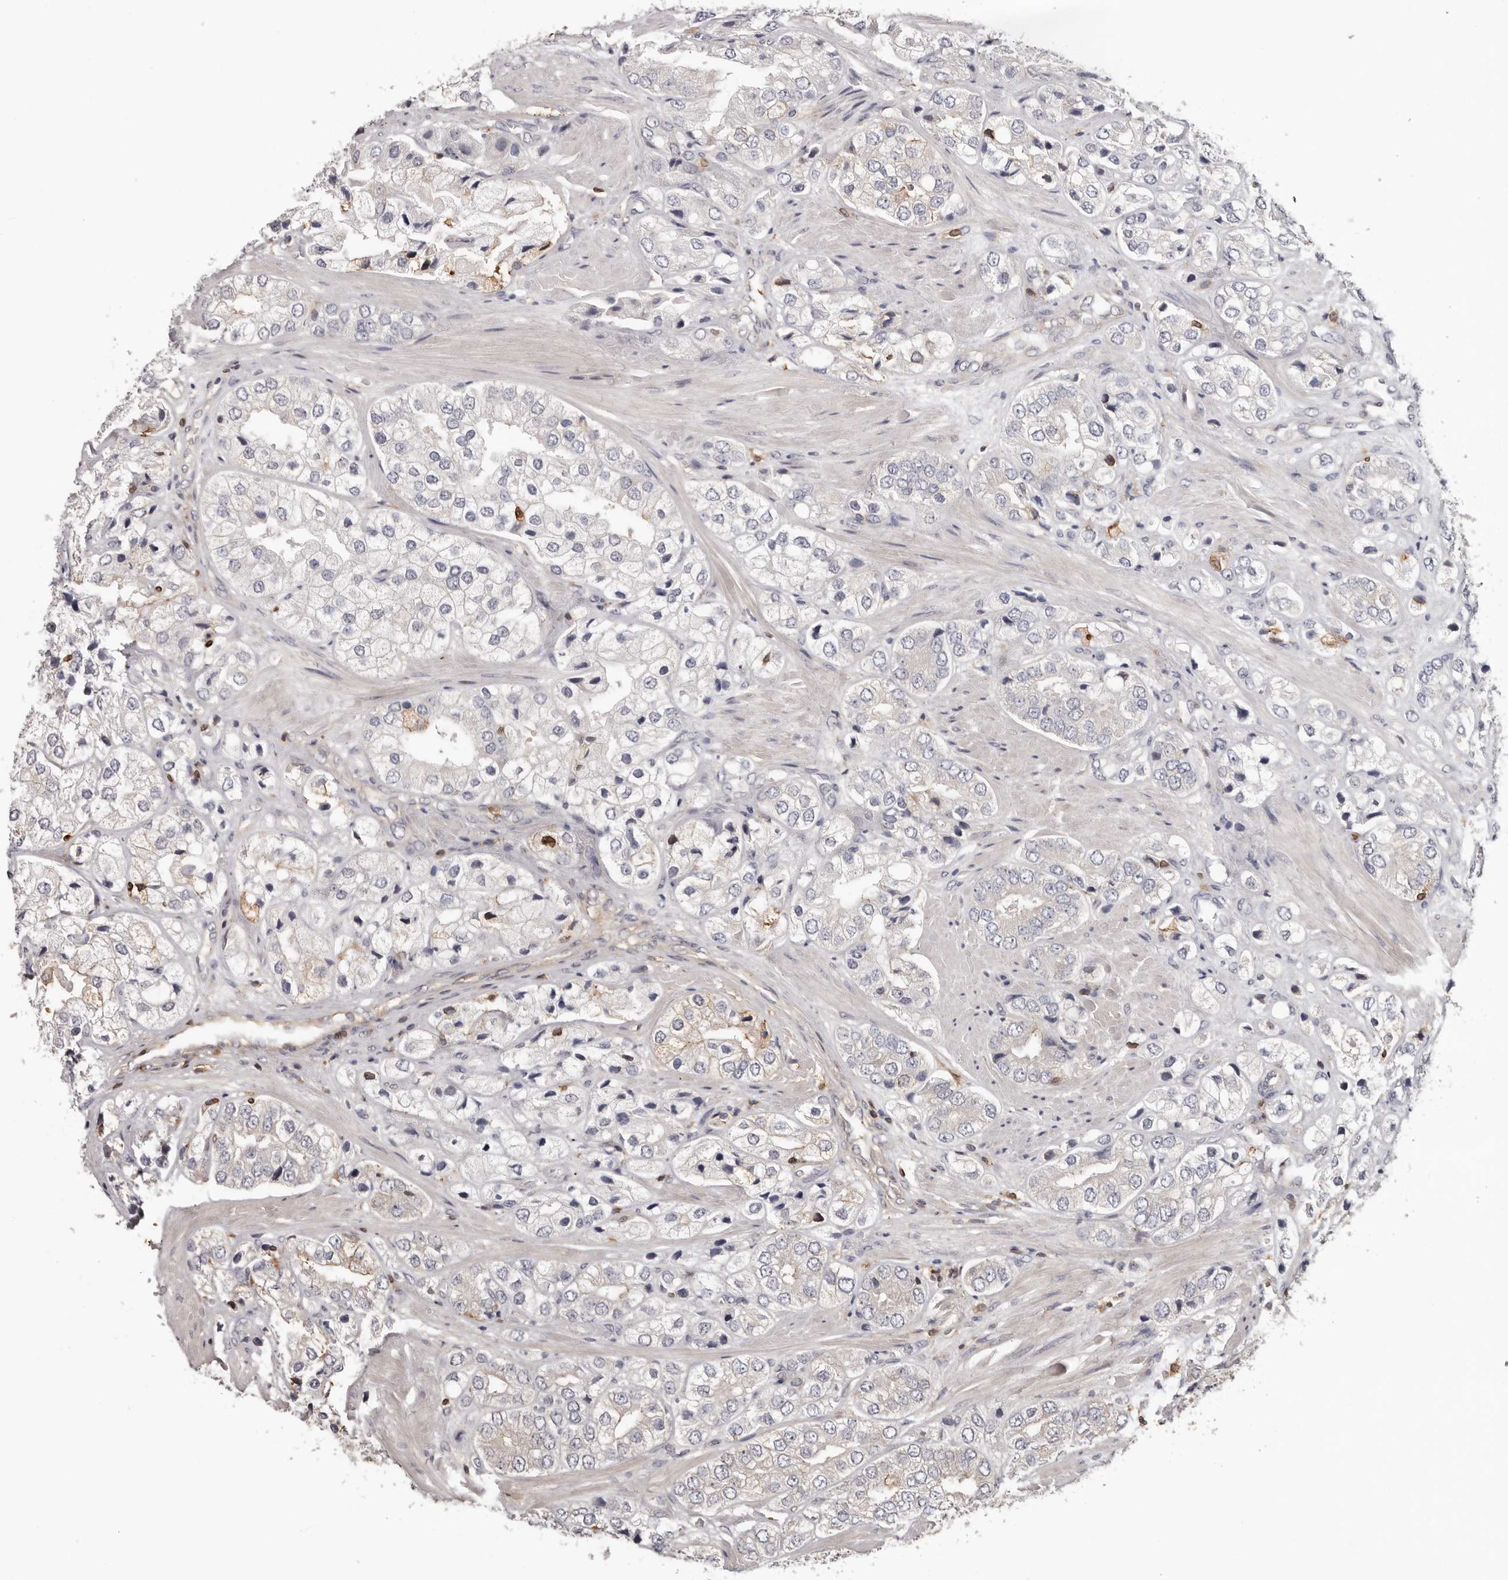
{"staining": {"intensity": "negative", "quantity": "none", "location": "none"}, "tissue": "prostate cancer", "cell_type": "Tumor cells", "image_type": "cancer", "snomed": [{"axis": "morphology", "description": "Adenocarcinoma, High grade"}, {"axis": "topography", "description": "Prostate"}], "caption": "Tumor cells show no significant protein positivity in prostate cancer.", "gene": "PRR12", "patient": {"sex": "male", "age": 50}}